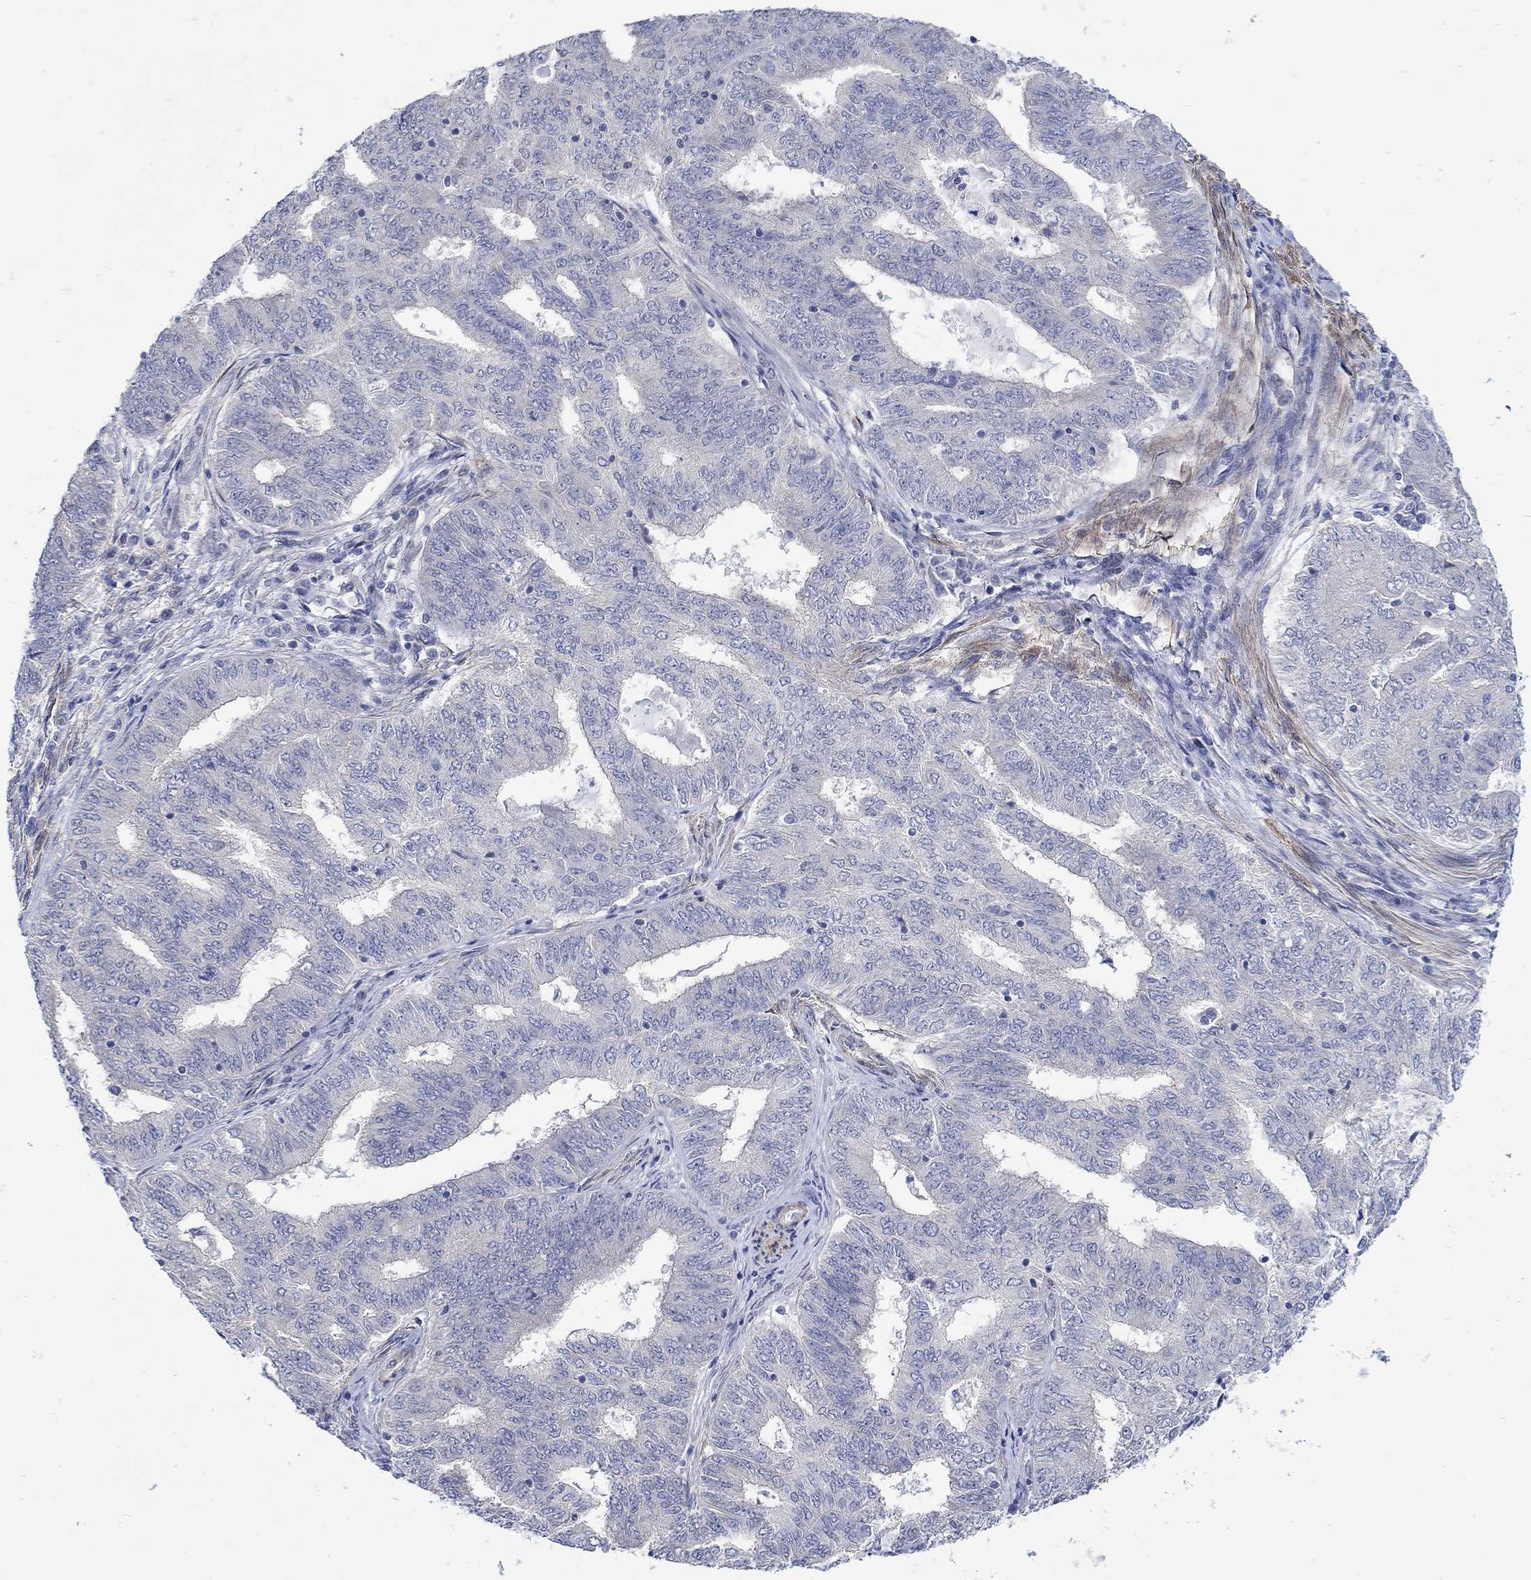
{"staining": {"intensity": "negative", "quantity": "none", "location": "none"}, "tissue": "endometrial cancer", "cell_type": "Tumor cells", "image_type": "cancer", "snomed": [{"axis": "morphology", "description": "Adenocarcinoma, NOS"}, {"axis": "topography", "description": "Endometrium"}], "caption": "There is no significant staining in tumor cells of endometrial cancer (adenocarcinoma). Nuclei are stained in blue.", "gene": "SCN7A", "patient": {"sex": "female", "age": 62}}